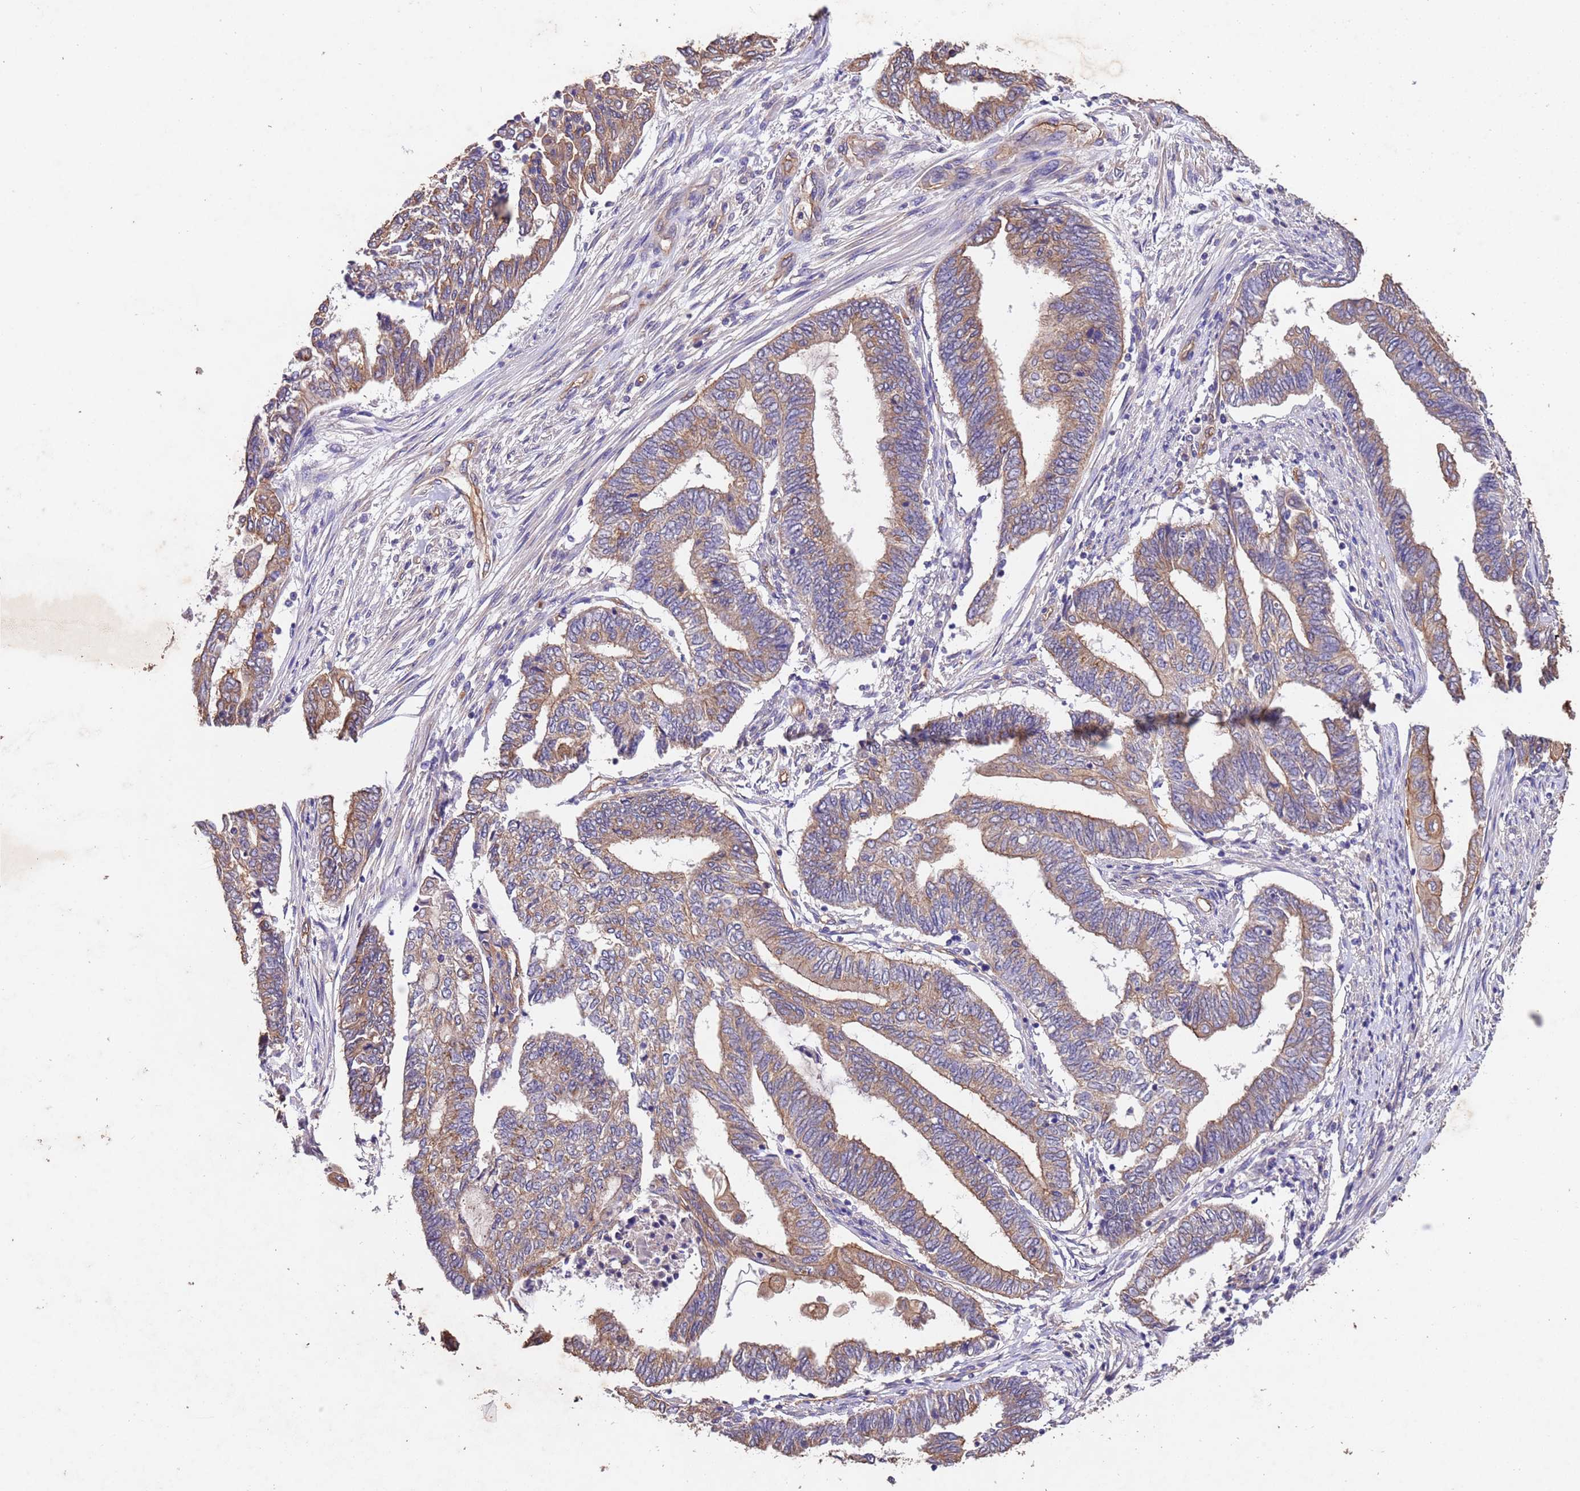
{"staining": {"intensity": "moderate", "quantity": ">75%", "location": "cytoplasmic/membranous"}, "tissue": "endometrial cancer", "cell_type": "Tumor cells", "image_type": "cancer", "snomed": [{"axis": "morphology", "description": "Adenocarcinoma, NOS"}, {"axis": "topography", "description": "Uterus"}, {"axis": "topography", "description": "Endometrium"}], "caption": "Endometrial cancer was stained to show a protein in brown. There is medium levels of moderate cytoplasmic/membranous staining in approximately >75% of tumor cells.", "gene": "MTX3", "patient": {"sex": "female", "age": 70}}